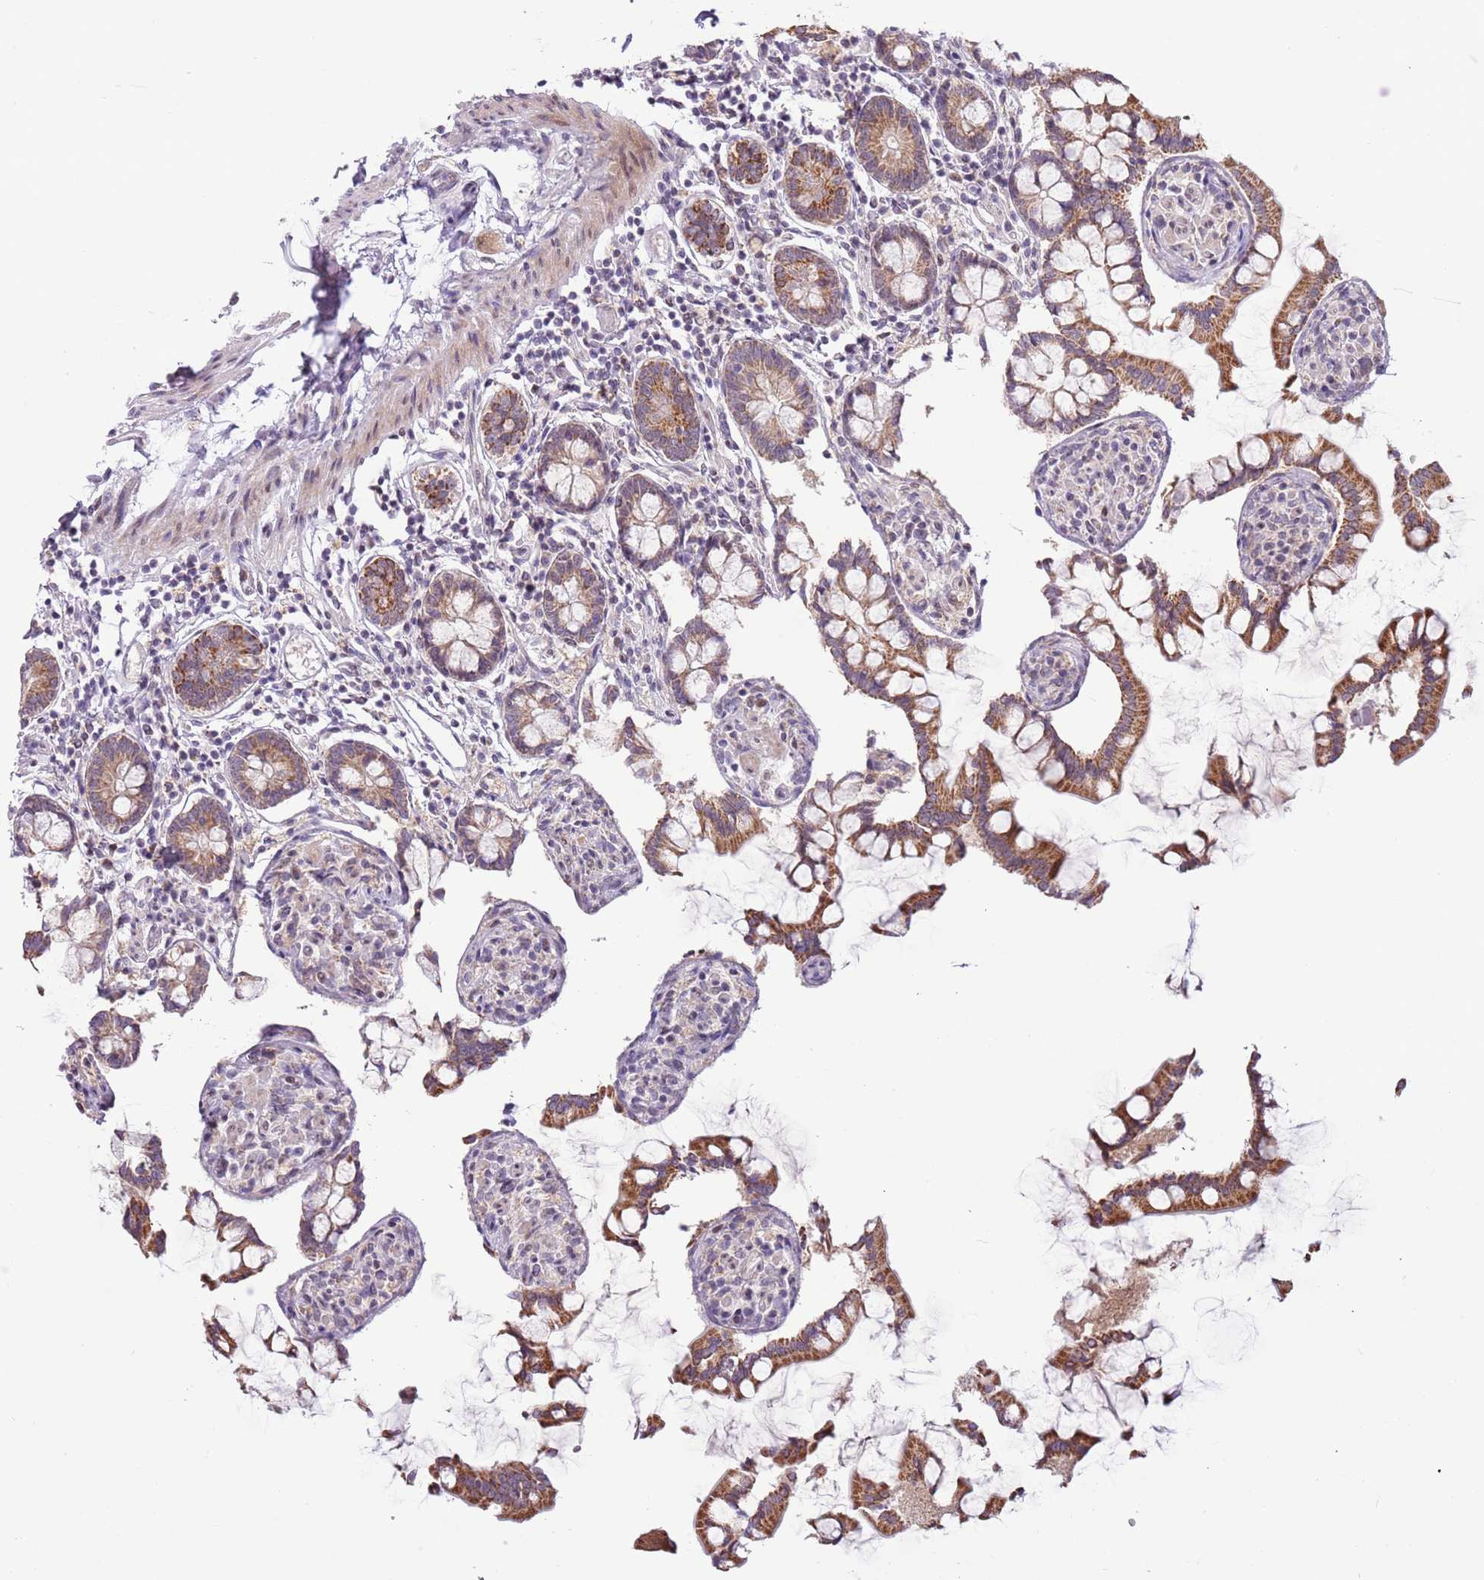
{"staining": {"intensity": "moderate", "quantity": ">75%", "location": "cytoplasmic/membranous"}, "tissue": "small intestine", "cell_type": "Glandular cells", "image_type": "normal", "snomed": [{"axis": "morphology", "description": "Normal tissue, NOS"}, {"axis": "topography", "description": "Small intestine"}], "caption": "Immunohistochemistry (IHC) staining of benign small intestine, which displays medium levels of moderate cytoplasmic/membranous staining in about >75% of glandular cells indicating moderate cytoplasmic/membranous protein expression. The staining was performed using DAB (3,3'-diaminobenzidine) (brown) for protein detection and nuclei were counterstained in hematoxylin (blue).", "gene": "MLLT11", "patient": {"sex": "male", "age": 41}}